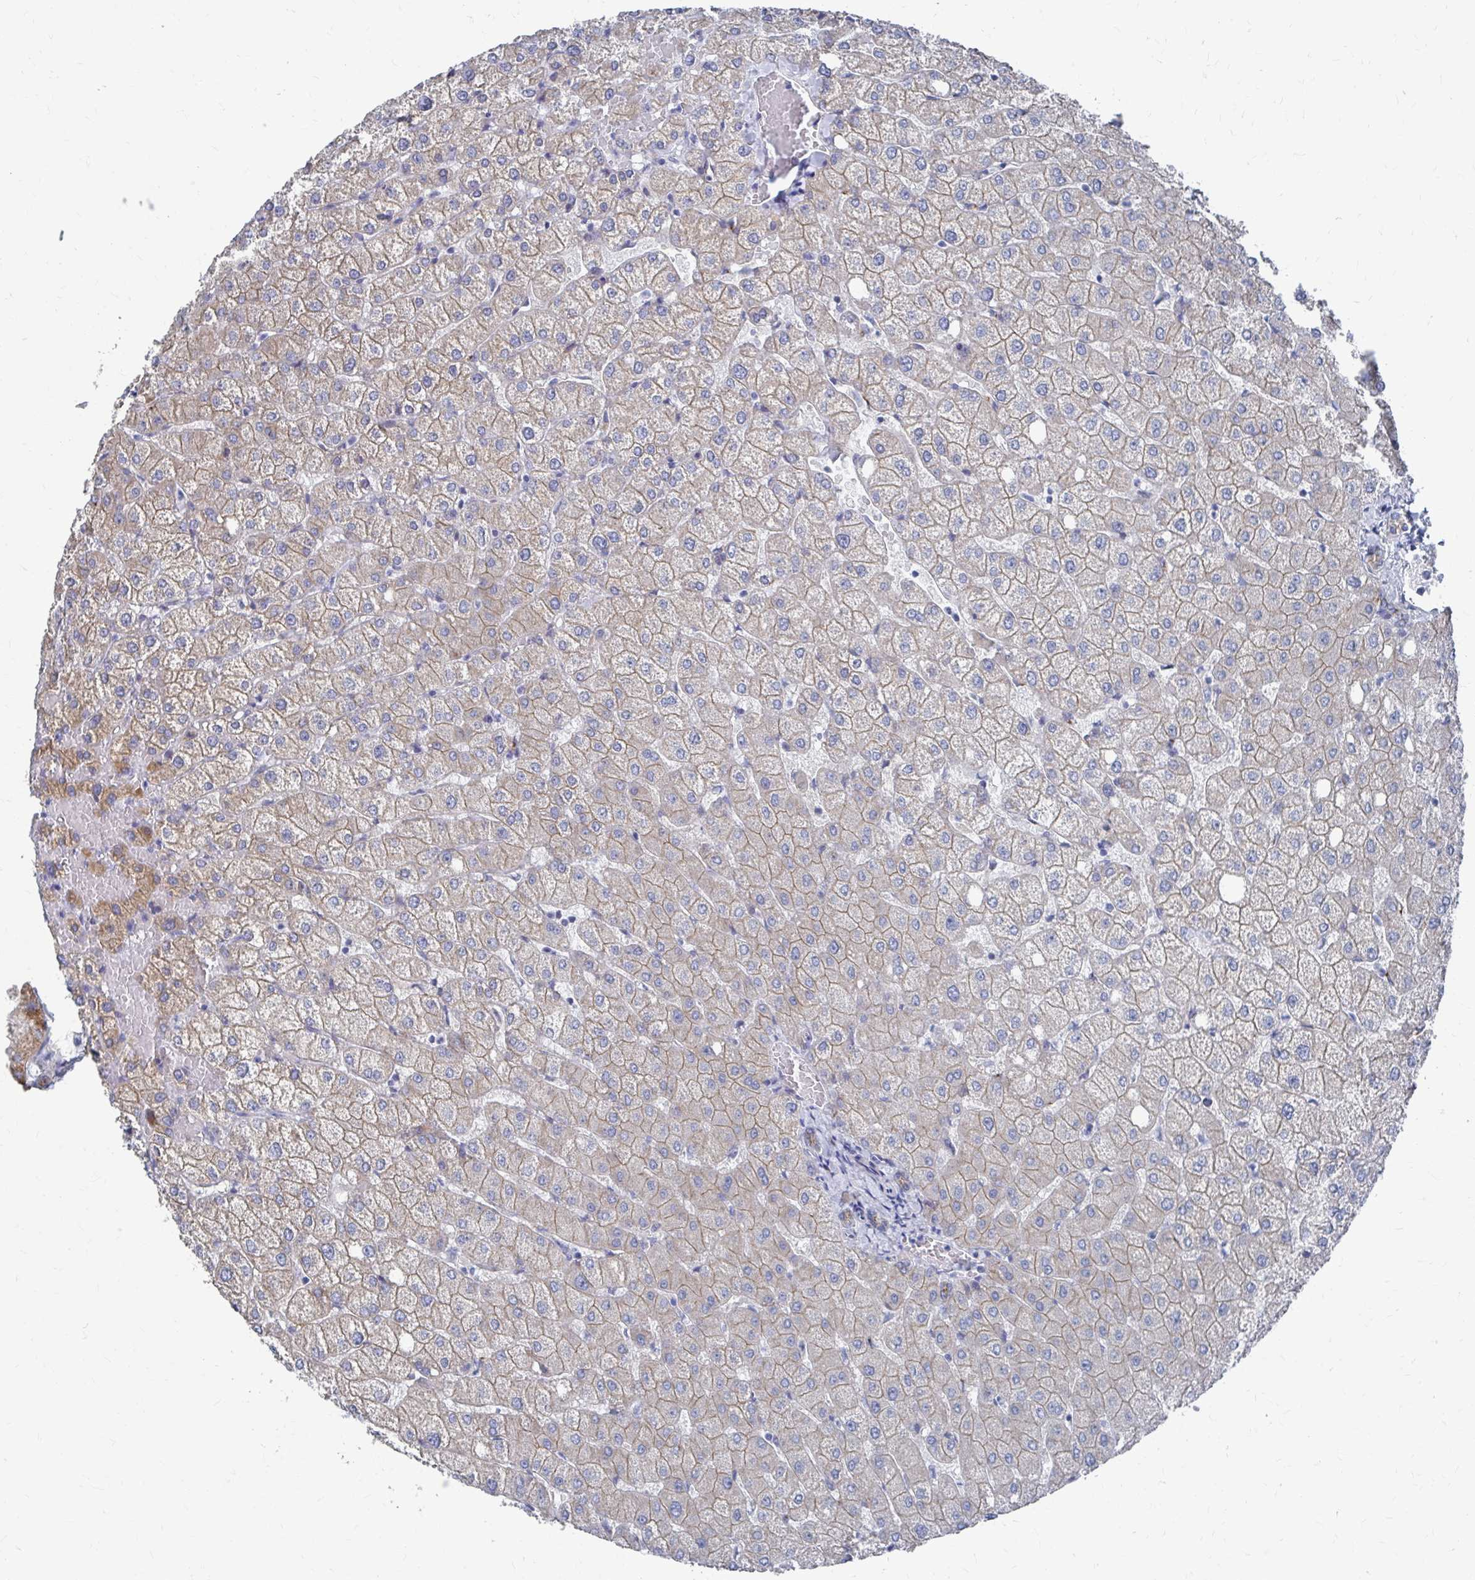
{"staining": {"intensity": "negative", "quantity": "none", "location": "none"}, "tissue": "liver", "cell_type": "Cholangiocytes", "image_type": "normal", "snomed": [{"axis": "morphology", "description": "Normal tissue, NOS"}, {"axis": "topography", "description": "Liver"}], "caption": "Immunohistochemistry (IHC) histopathology image of normal liver stained for a protein (brown), which displays no positivity in cholangiocytes.", "gene": "PLEKHG7", "patient": {"sex": "female", "age": 54}}